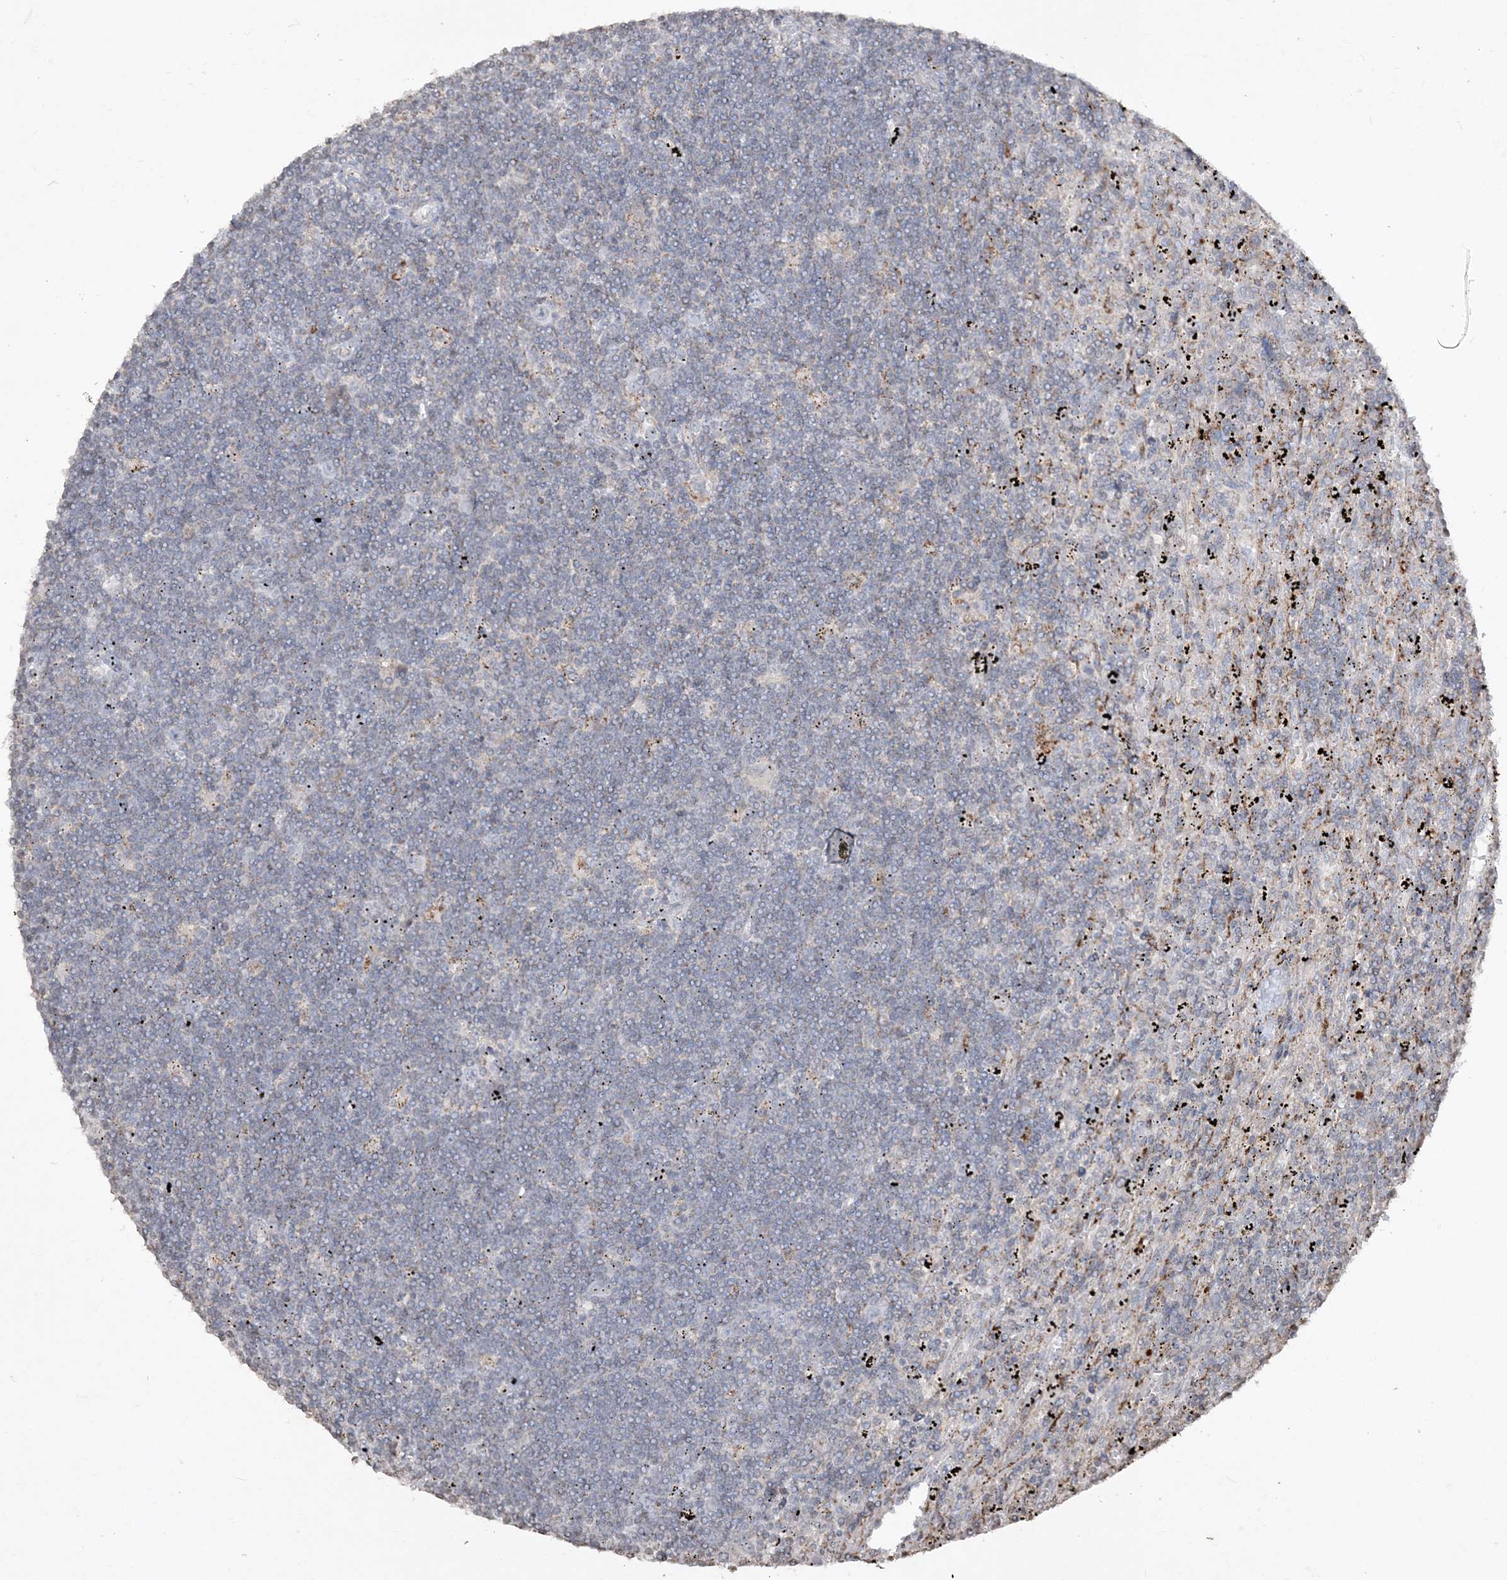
{"staining": {"intensity": "weak", "quantity": "<25%", "location": "cytoplasmic/membranous"}, "tissue": "lymphoma", "cell_type": "Tumor cells", "image_type": "cancer", "snomed": [{"axis": "morphology", "description": "Malignant lymphoma, non-Hodgkin's type, Low grade"}, {"axis": "topography", "description": "Spleen"}], "caption": "This is a micrograph of IHC staining of malignant lymphoma, non-Hodgkin's type (low-grade), which shows no staining in tumor cells.", "gene": "TTC7A", "patient": {"sex": "male", "age": 76}}